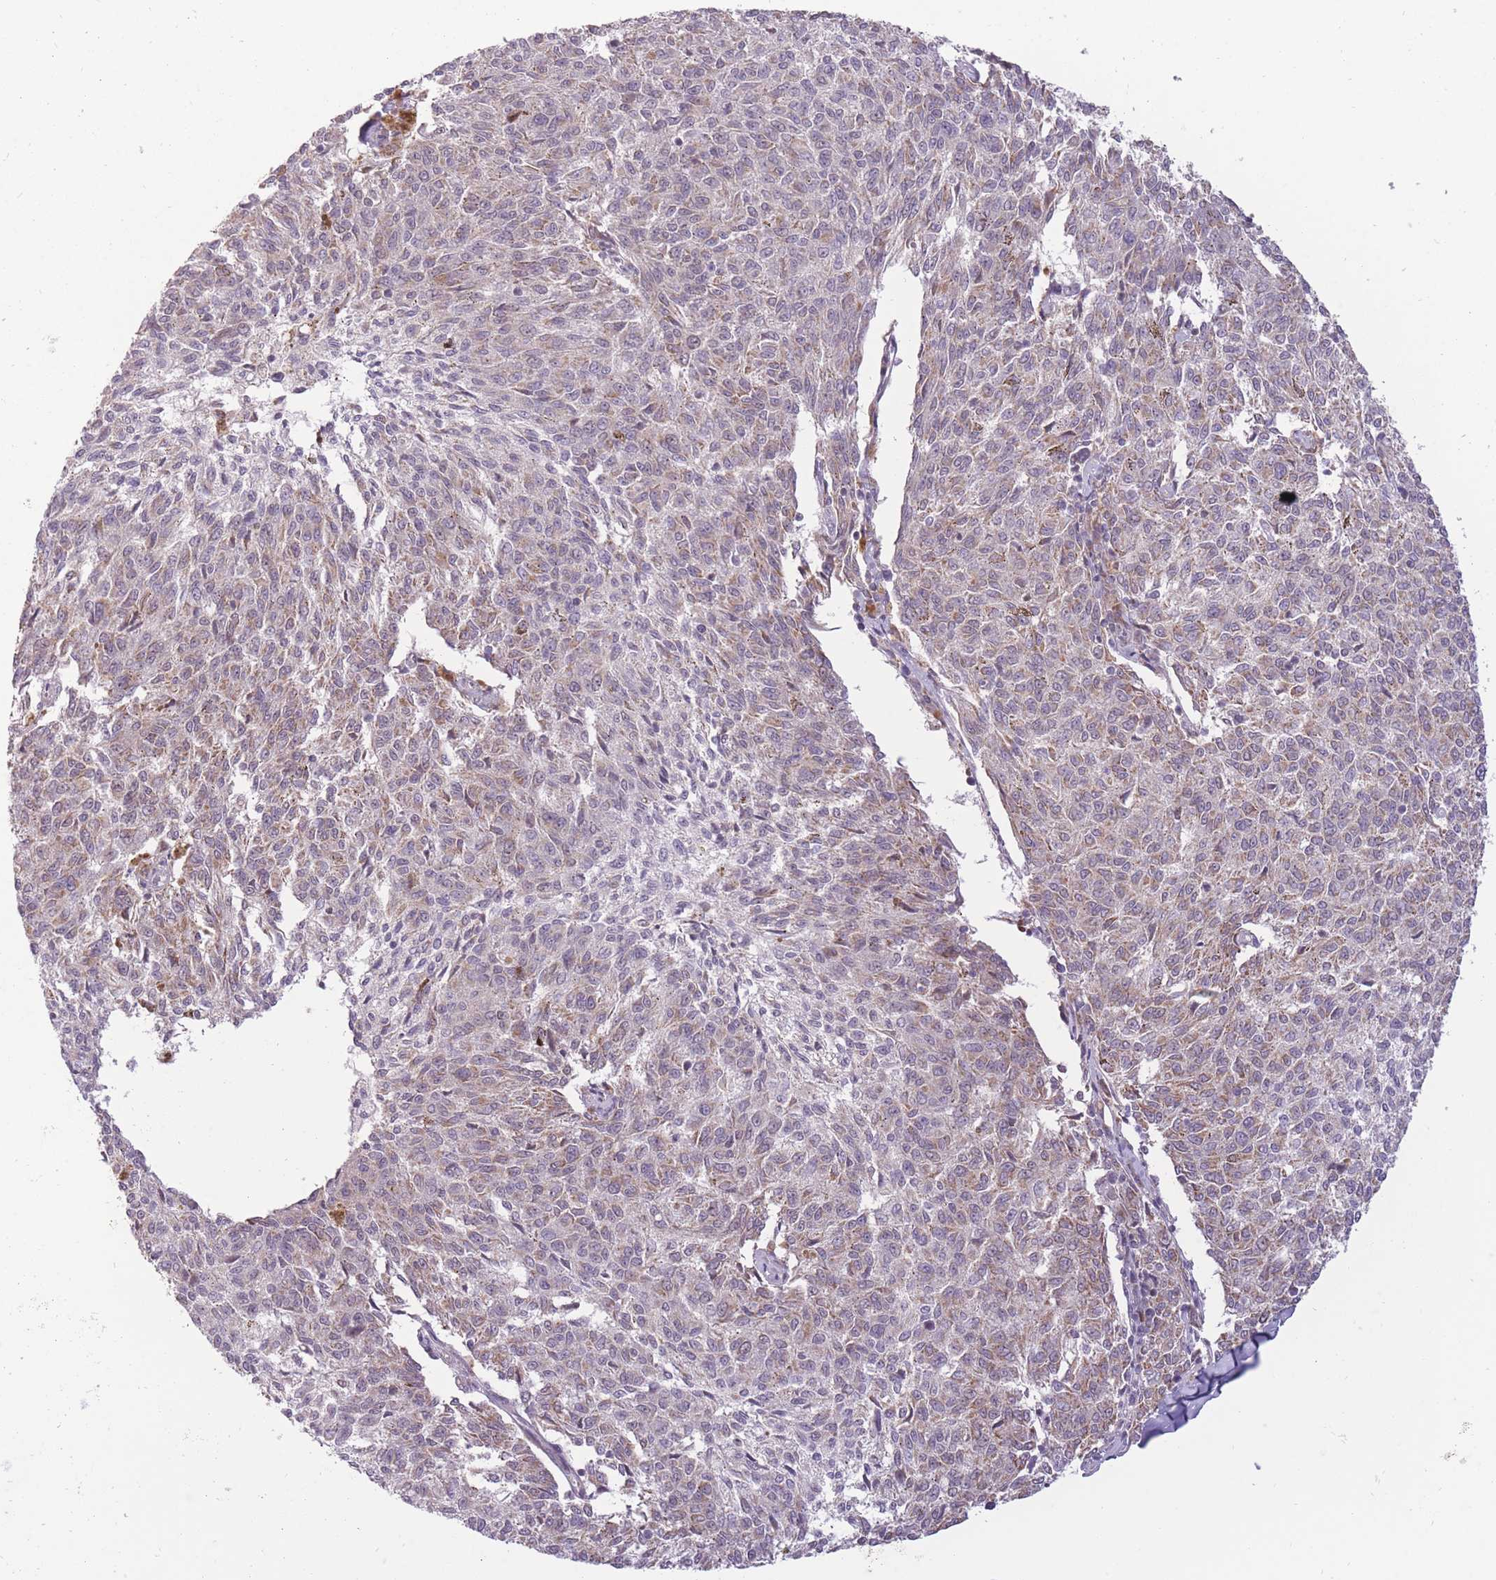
{"staining": {"intensity": "weak", "quantity": "<25%", "location": "cytoplasmic/membranous"}, "tissue": "melanoma", "cell_type": "Tumor cells", "image_type": "cancer", "snomed": [{"axis": "morphology", "description": "Malignant melanoma, NOS"}, {"axis": "topography", "description": "Skin"}], "caption": "Tumor cells are negative for brown protein staining in malignant melanoma. Brightfield microscopy of IHC stained with DAB (3,3'-diaminobenzidine) (brown) and hematoxylin (blue), captured at high magnification.", "gene": "LIN7C", "patient": {"sex": "female", "age": 72}}